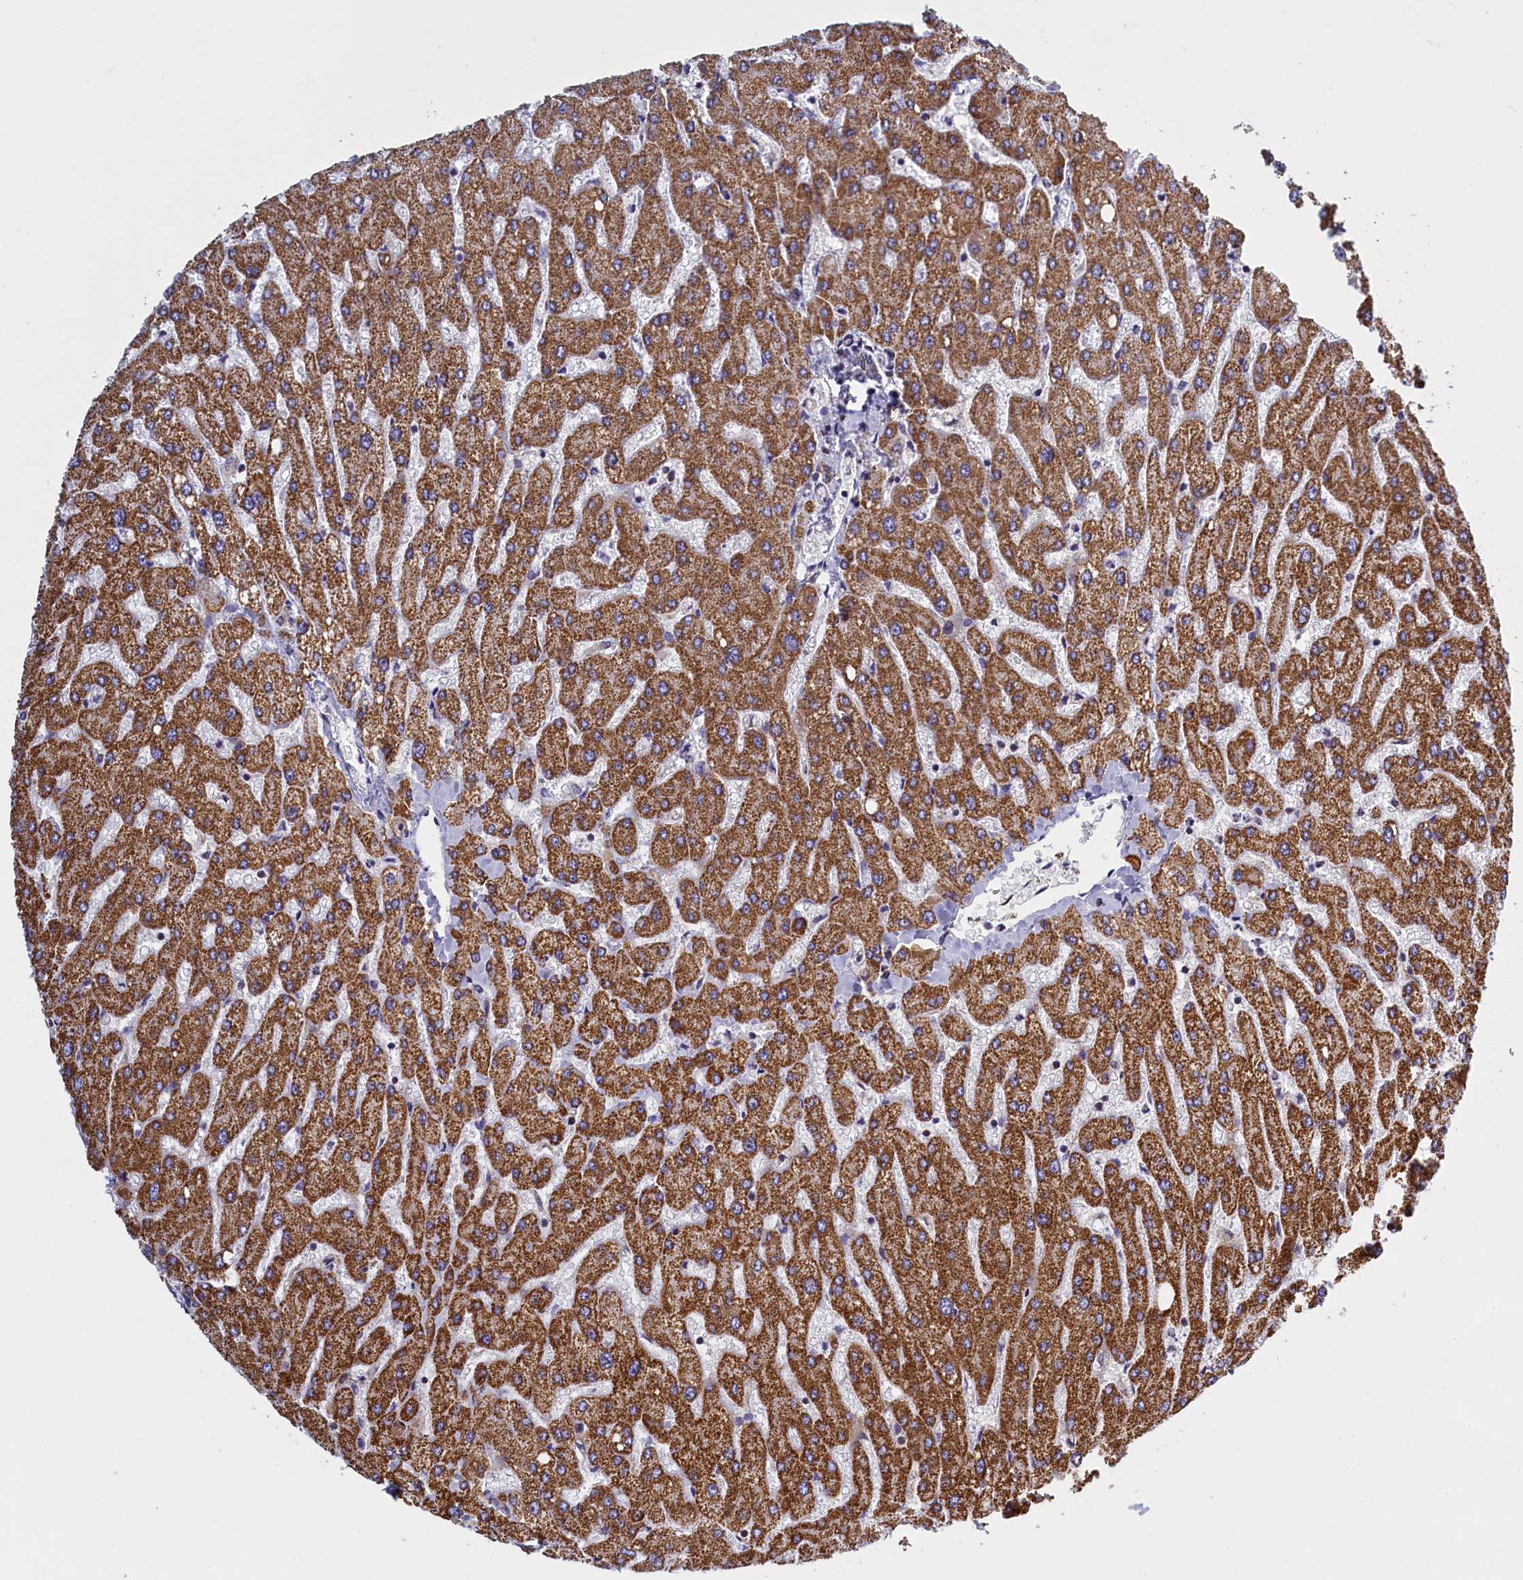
{"staining": {"intensity": "negative", "quantity": "none", "location": "none"}, "tissue": "liver", "cell_type": "Cholangiocytes", "image_type": "normal", "snomed": [{"axis": "morphology", "description": "Normal tissue, NOS"}, {"axis": "topography", "description": "Liver"}], "caption": "High power microscopy histopathology image of an IHC photomicrograph of unremarkable liver, revealing no significant expression in cholangiocytes. The staining is performed using DAB (3,3'-diaminobenzidine) brown chromogen with nuclei counter-stained in using hematoxylin.", "gene": "IFT122", "patient": {"sex": "male", "age": 55}}